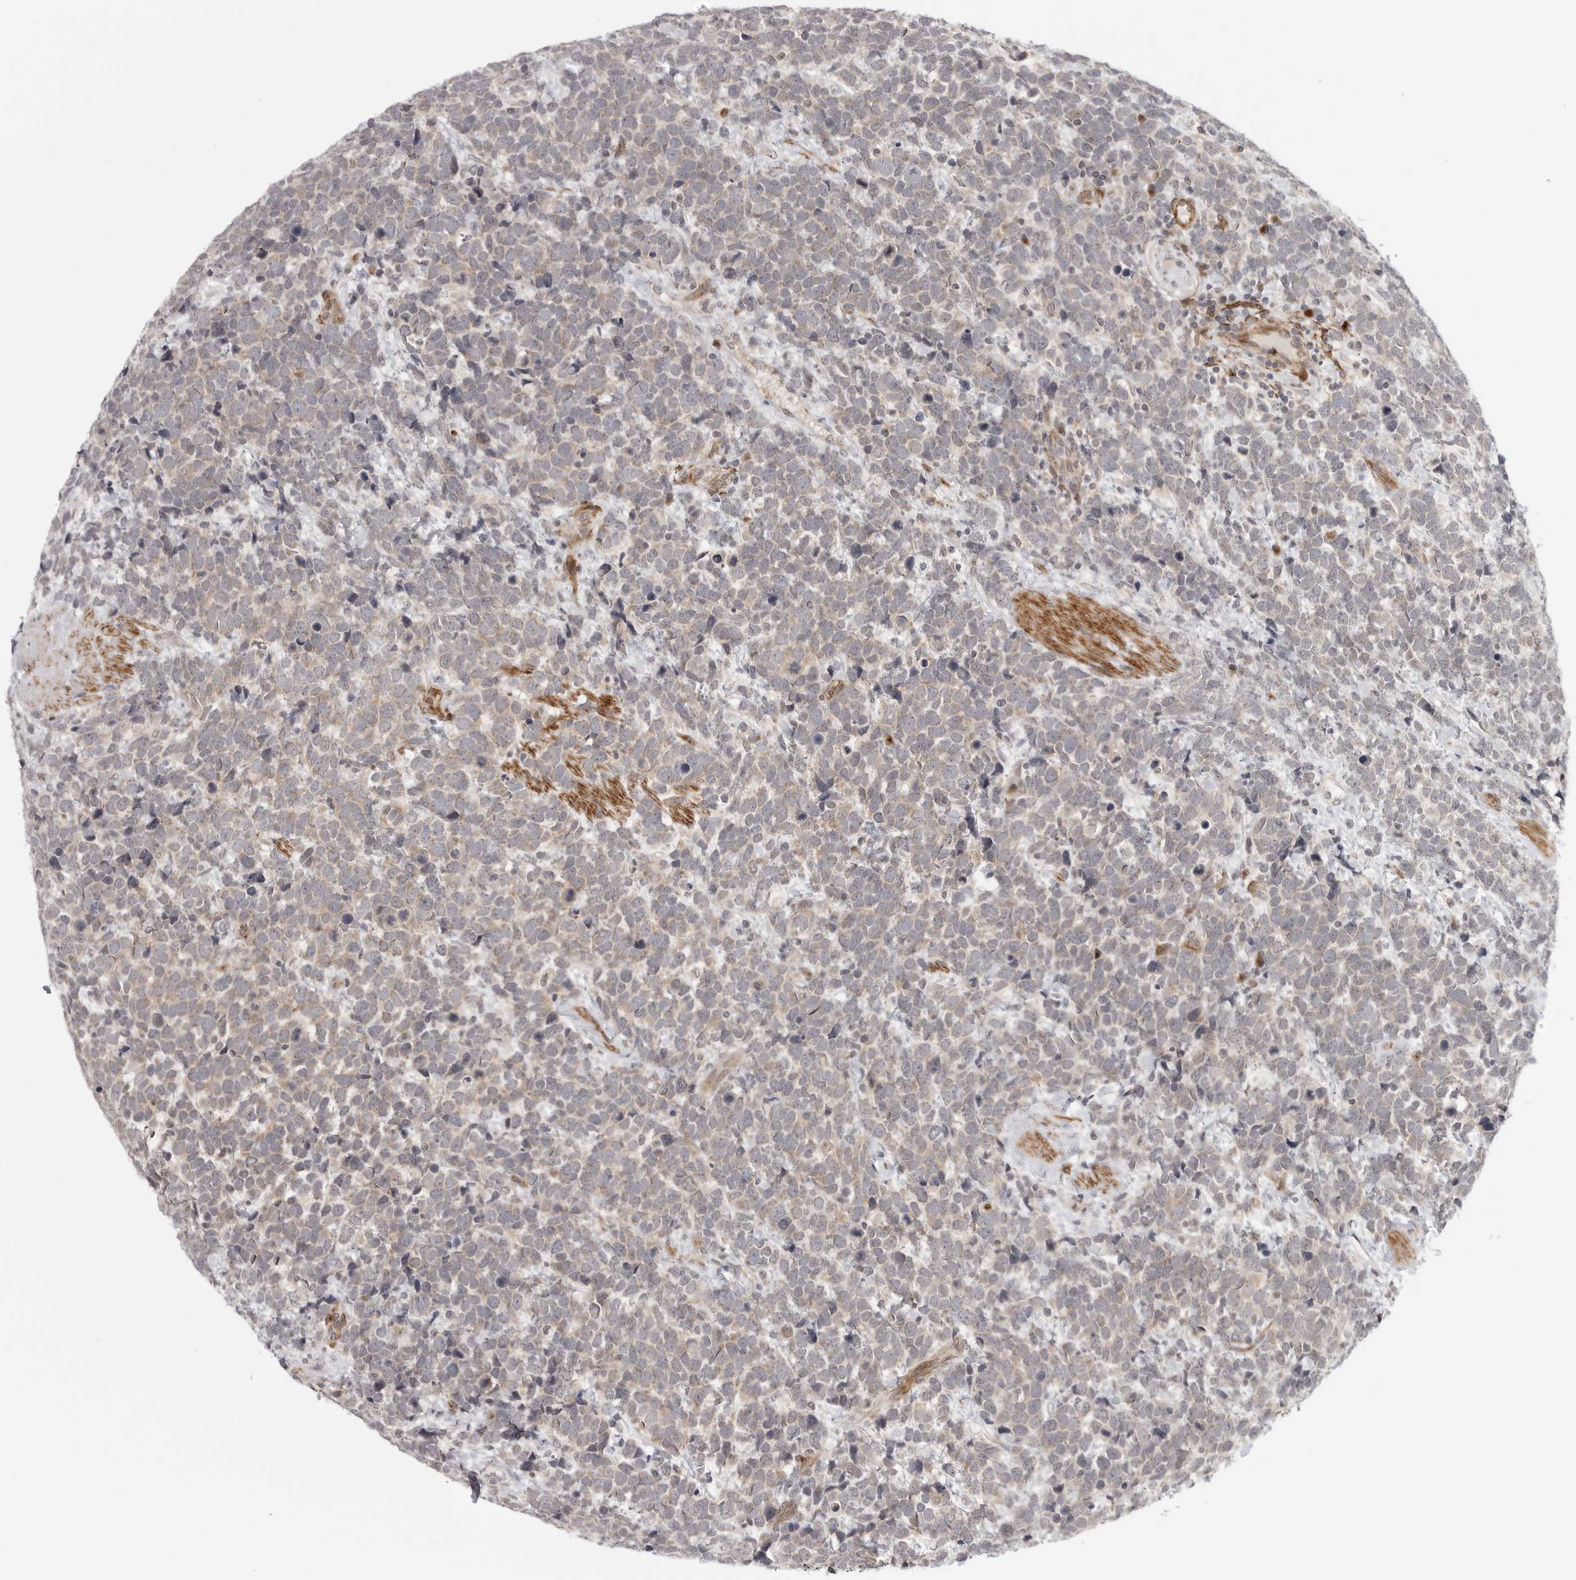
{"staining": {"intensity": "weak", "quantity": "25%-75%", "location": "cytoplasmic/membranous"}, "tissue": "urothelial cancer", "cell_type": "Tumor cells", "image_type": "cancer", "snomed": [{"axis": "morphology", "description": "Urothelial carcinoma, High grade"}, {"axis": "topography", "description": "Urinary bladder"}], "caption": "Immunohistochemical staining of human urothelial carcinoma (high-grade) demonstrates low levels of weak cytoplasmic/membranous staining in approximately 25%-75% of tumor cells.", "gene": "TUT4", "patient": {"sex": "female", "age": 82}}